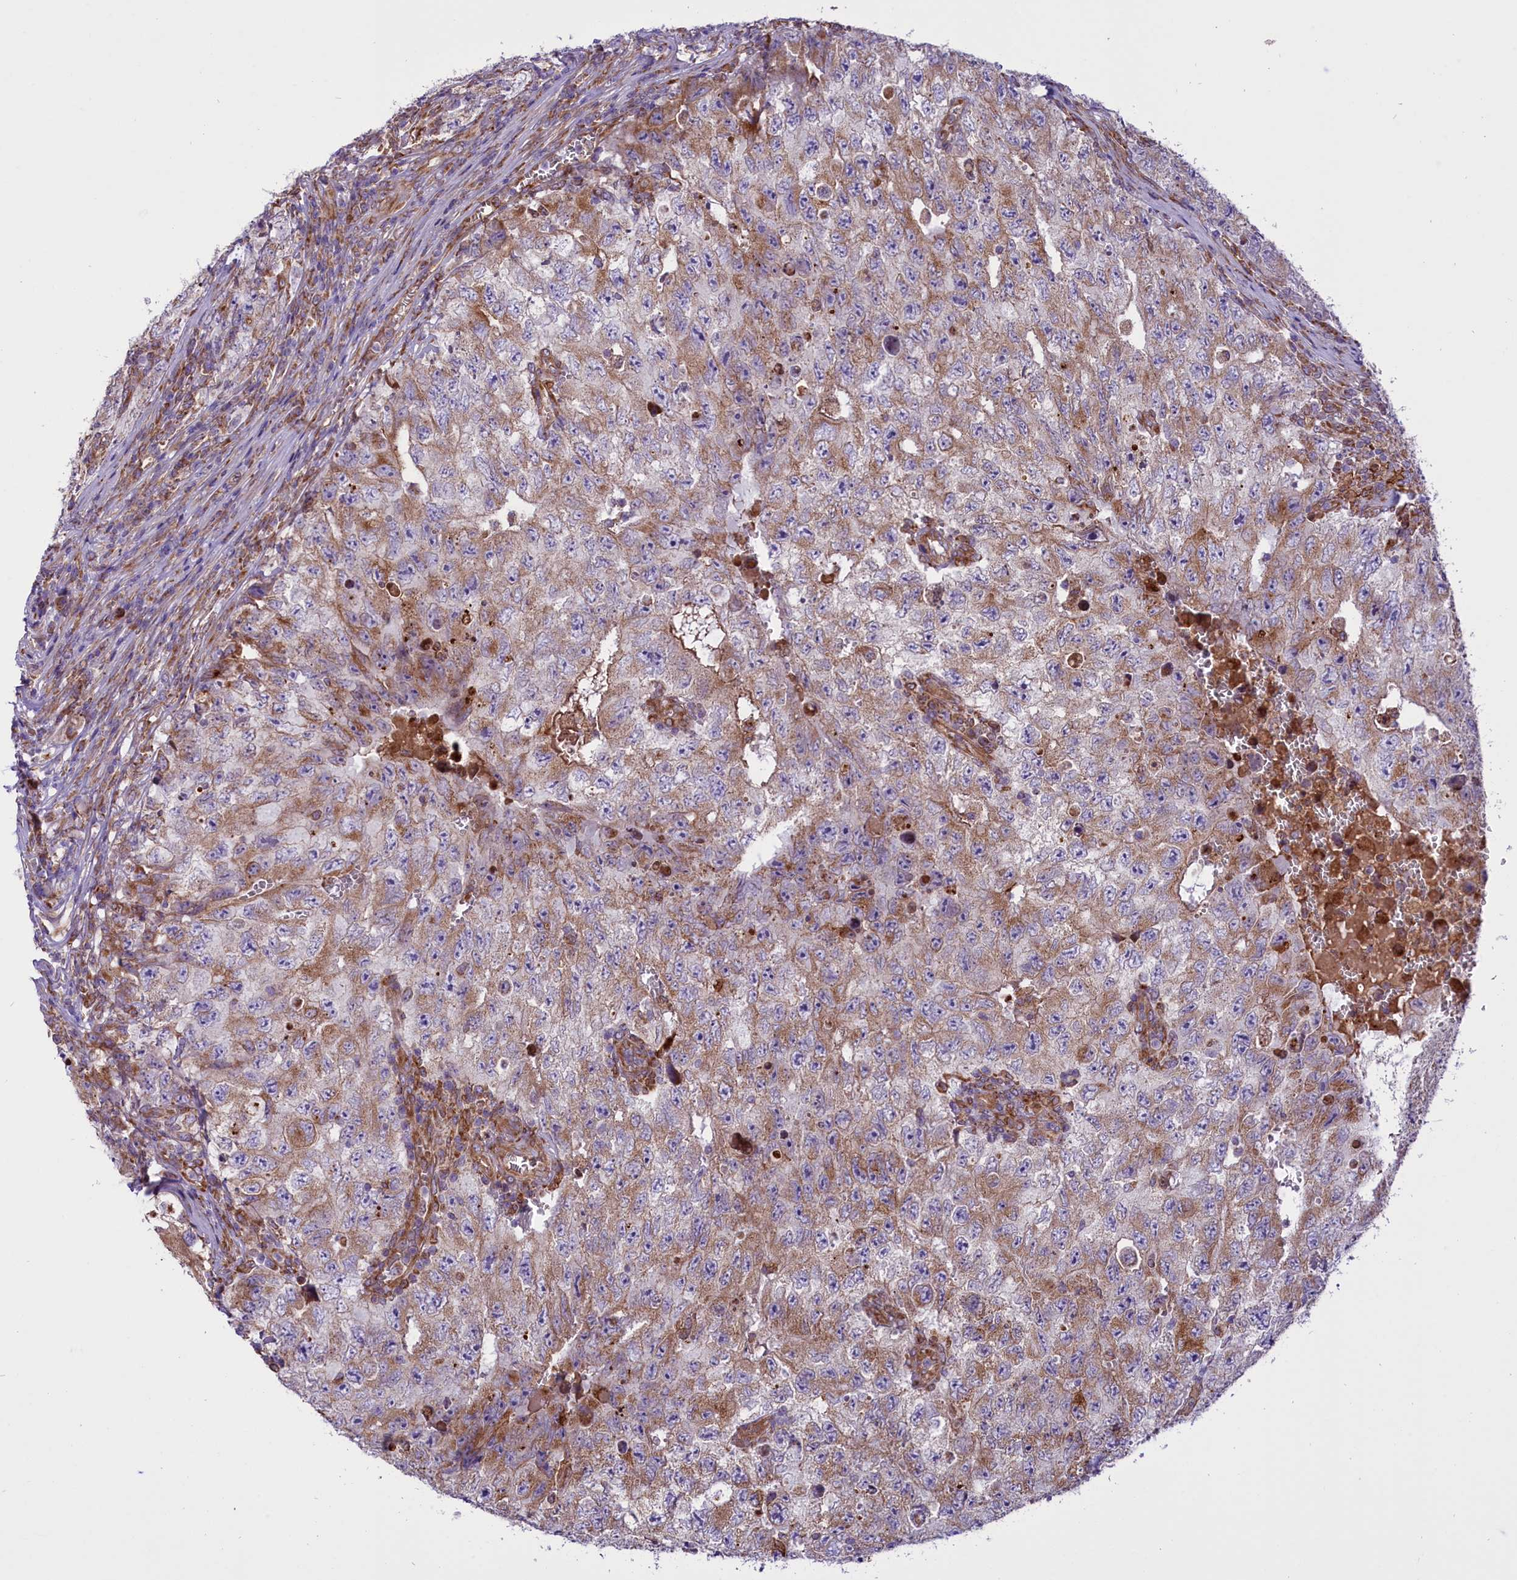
{"staining": {"intensity": "moderate", "quantity": "25%-75%", "location": "cytoplasmic/membranous"}, "tissue": "testis cancer", "cell_type": "Tumor cells", "image_type": "cancer", "snomed": [{"axis": "morphology", "description": "Carcinoma, Embryonal, NOS"}, {"axis": "topography", "description": "Testis"}], "caption": "An immunohistochemistry micrograph of neoplastic tissue is shown. Protein staining in brown highlights moderate cytoplasmic/membranous positivity in testis cancer within tumor cells.", "gene": "PTPRU", "patient": {"sex": "male", "age": 17}}